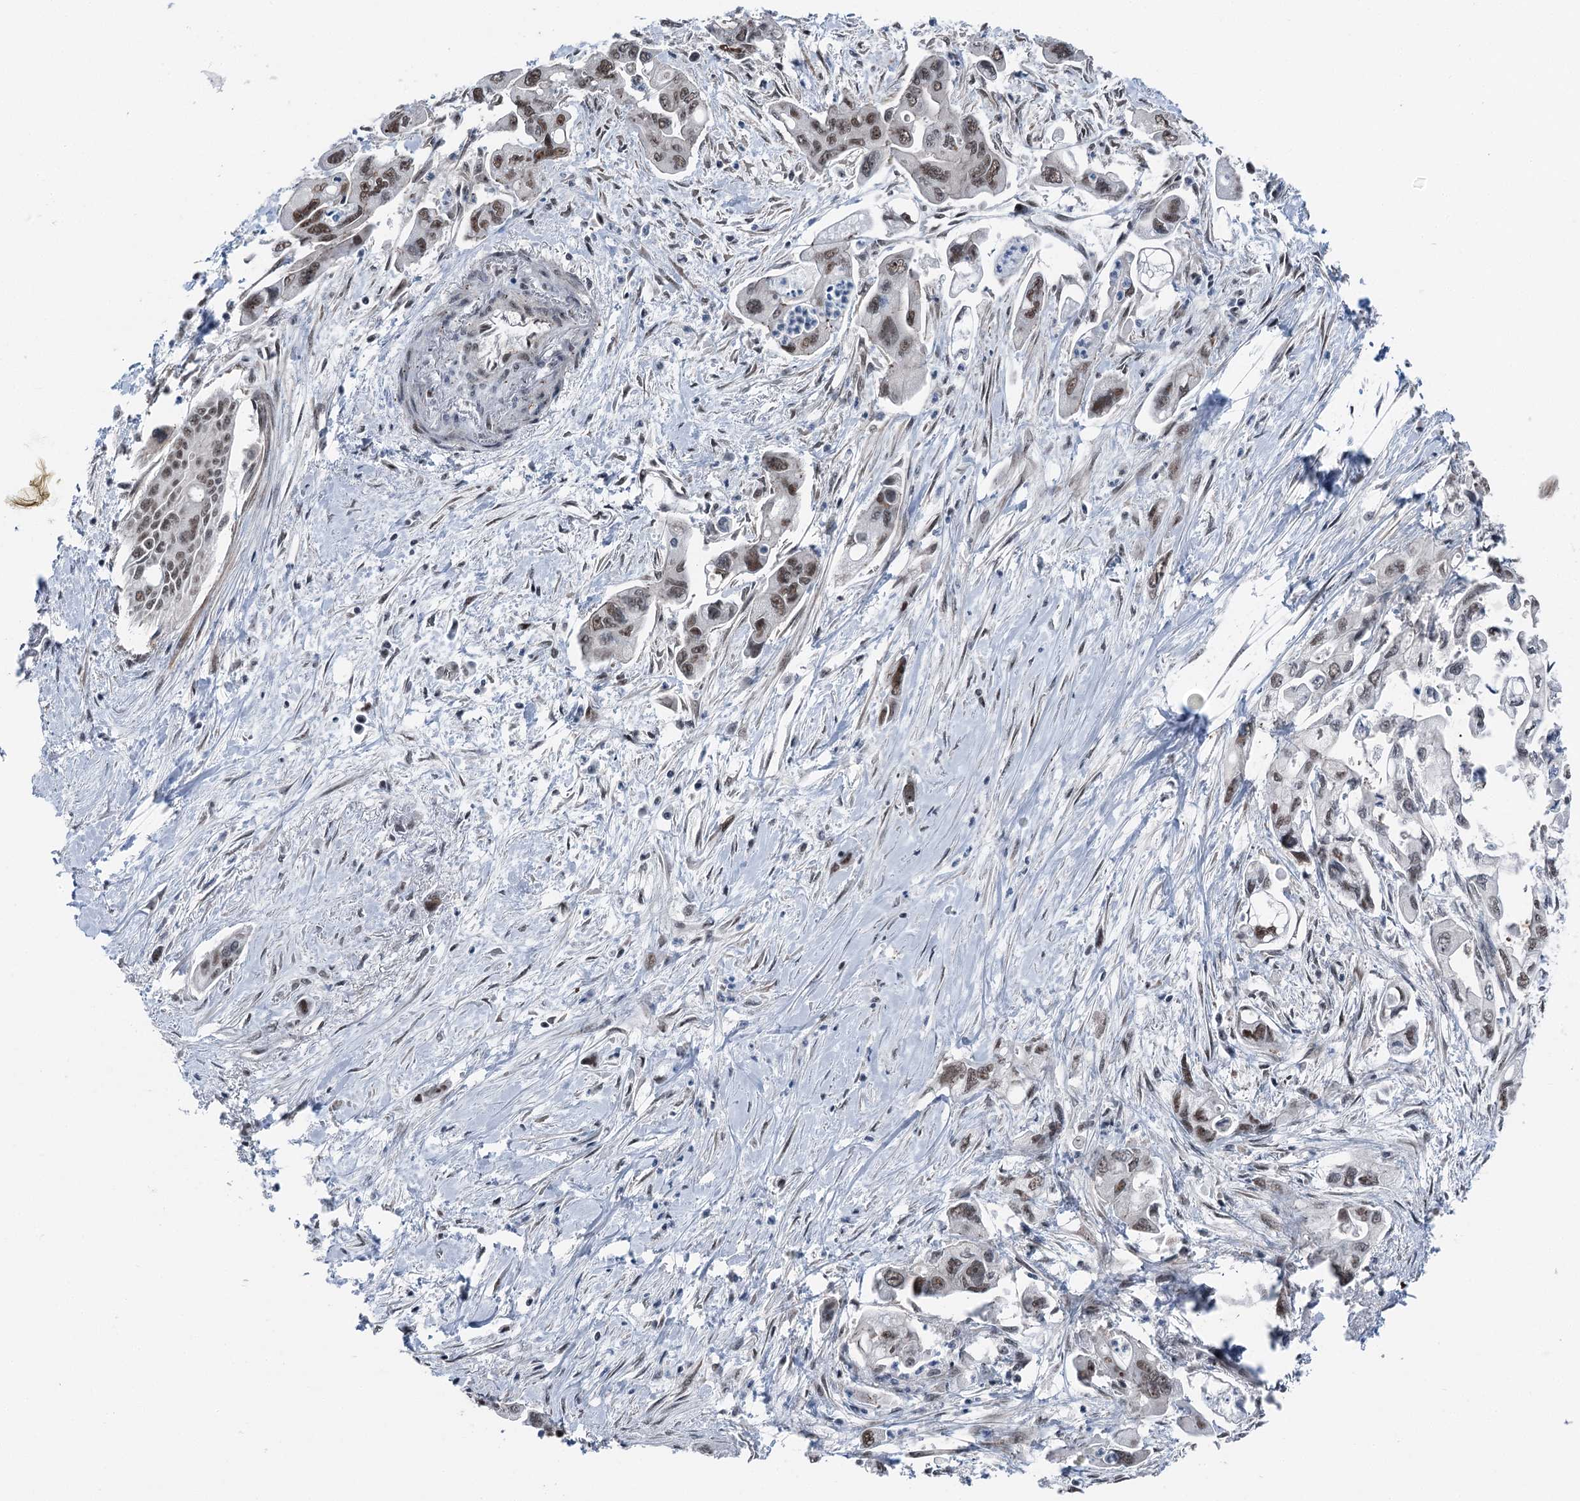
{"staining": {"intensity": "weak", "quantity": "<25%", "location": "nuclear"}, "tissue": "pancreatic cancer", "cell_type": "Tumor cells", "image_type": "cancer", "snomed": [{"axis": "morphology", "description": "Adenocarcinoma, NOS"}, {"axis": "topography", "description": "Pancreas"}], "caption": "Tumor cells are negative for protein expression in human adenocarcinoma (pancreatic). Brightfield microscopy of IHC stained with DAB (brown) and hematoxylin (blue), captured at high magnification.", "gene": "POLR2H", "patient": {"sex": "male", "age": 70}}